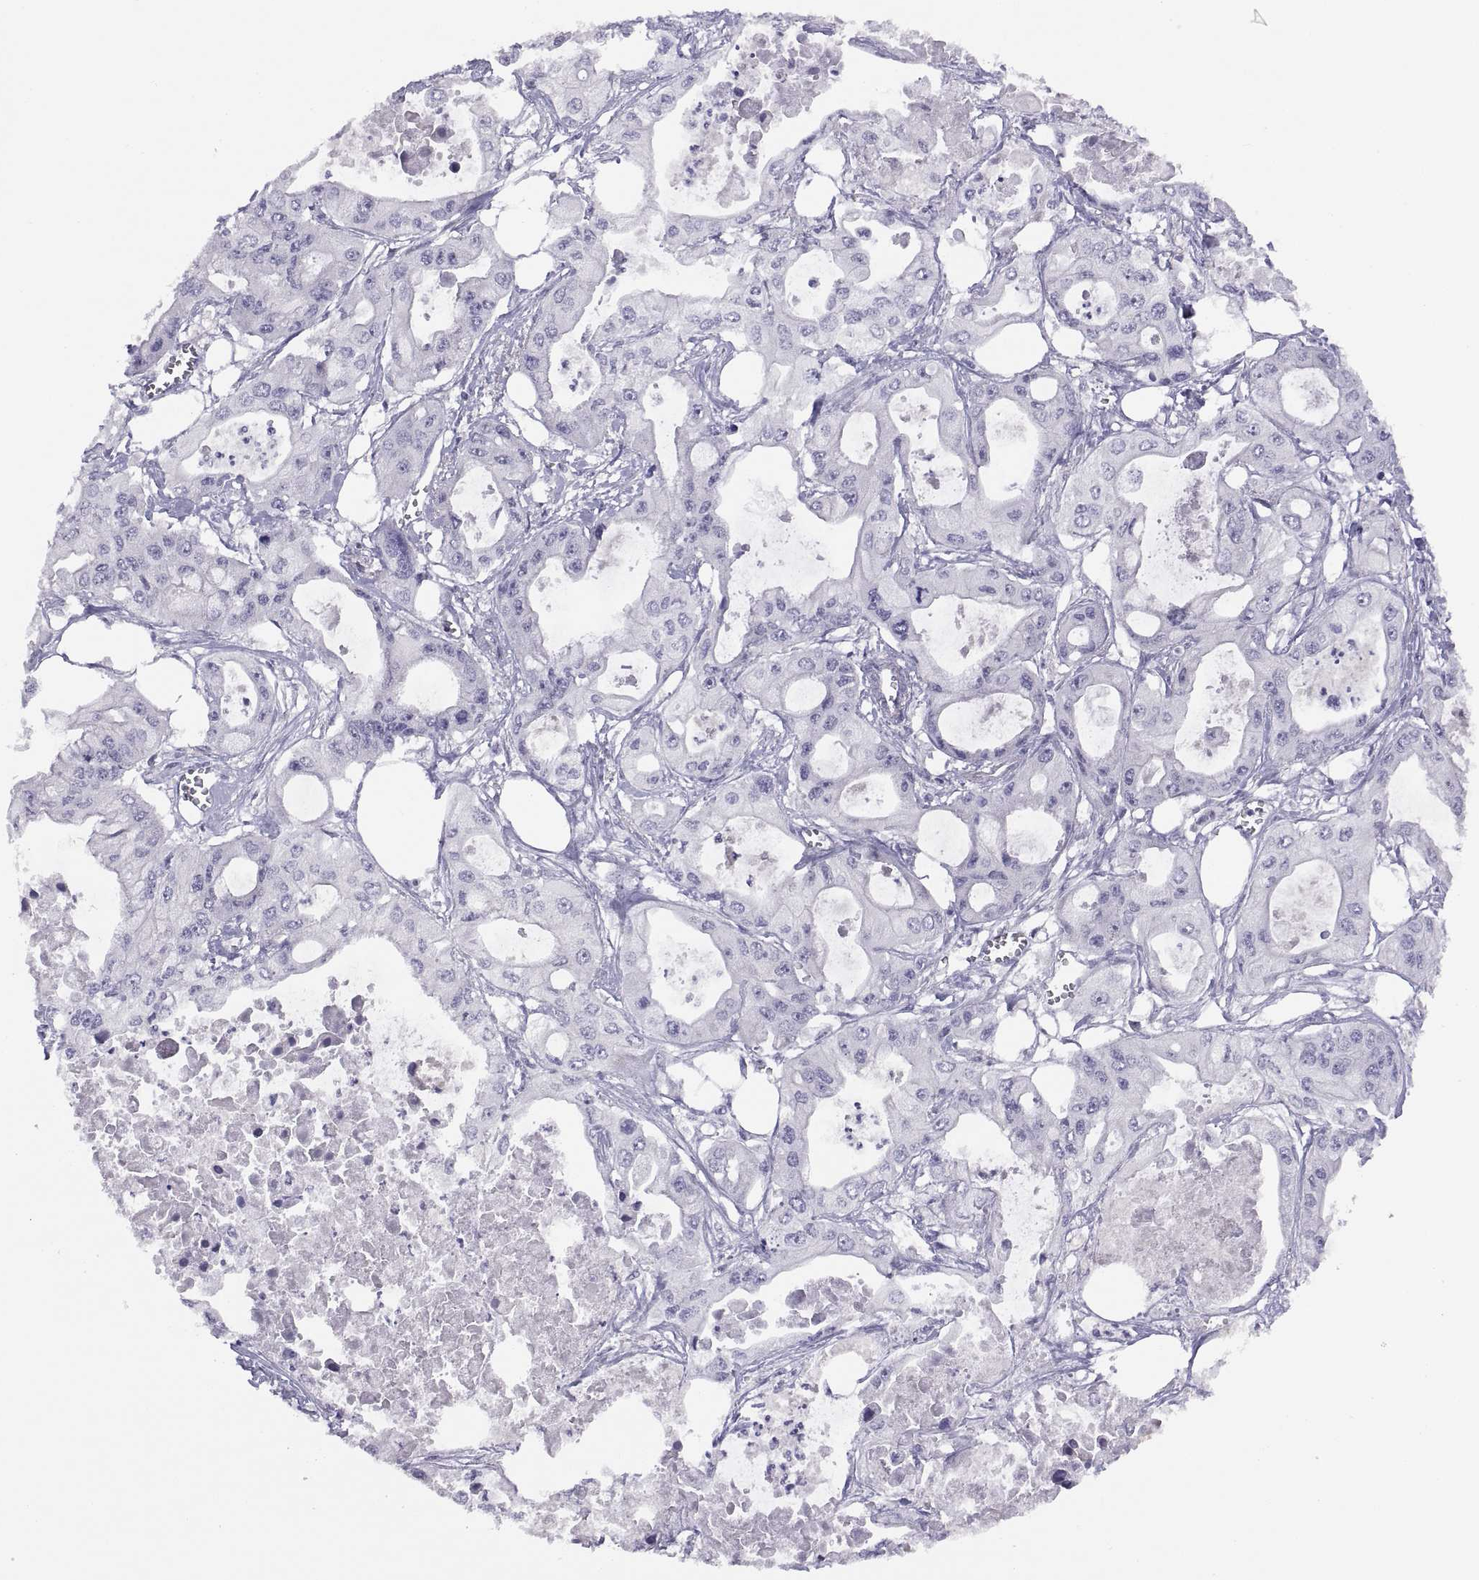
{"staining": {"intensity": "negative", "quantity": "none", "location": "none"}, "tissue": "pancreatic cancer", "cell_type": "Tumor cells", "image_type": "cancer", "snomed": [{"axis": "morphology", "description": "Adenocarcinoma, NOS"}, {"axis": "topography", "description": "Pancreas"}], "caption": "This is an immunohistochemistry histopathology image of pancreatic cancer. There is no positivity in tumor cells.", "gene": "STRC", "patient": {"sex": "male", "age": 70}}